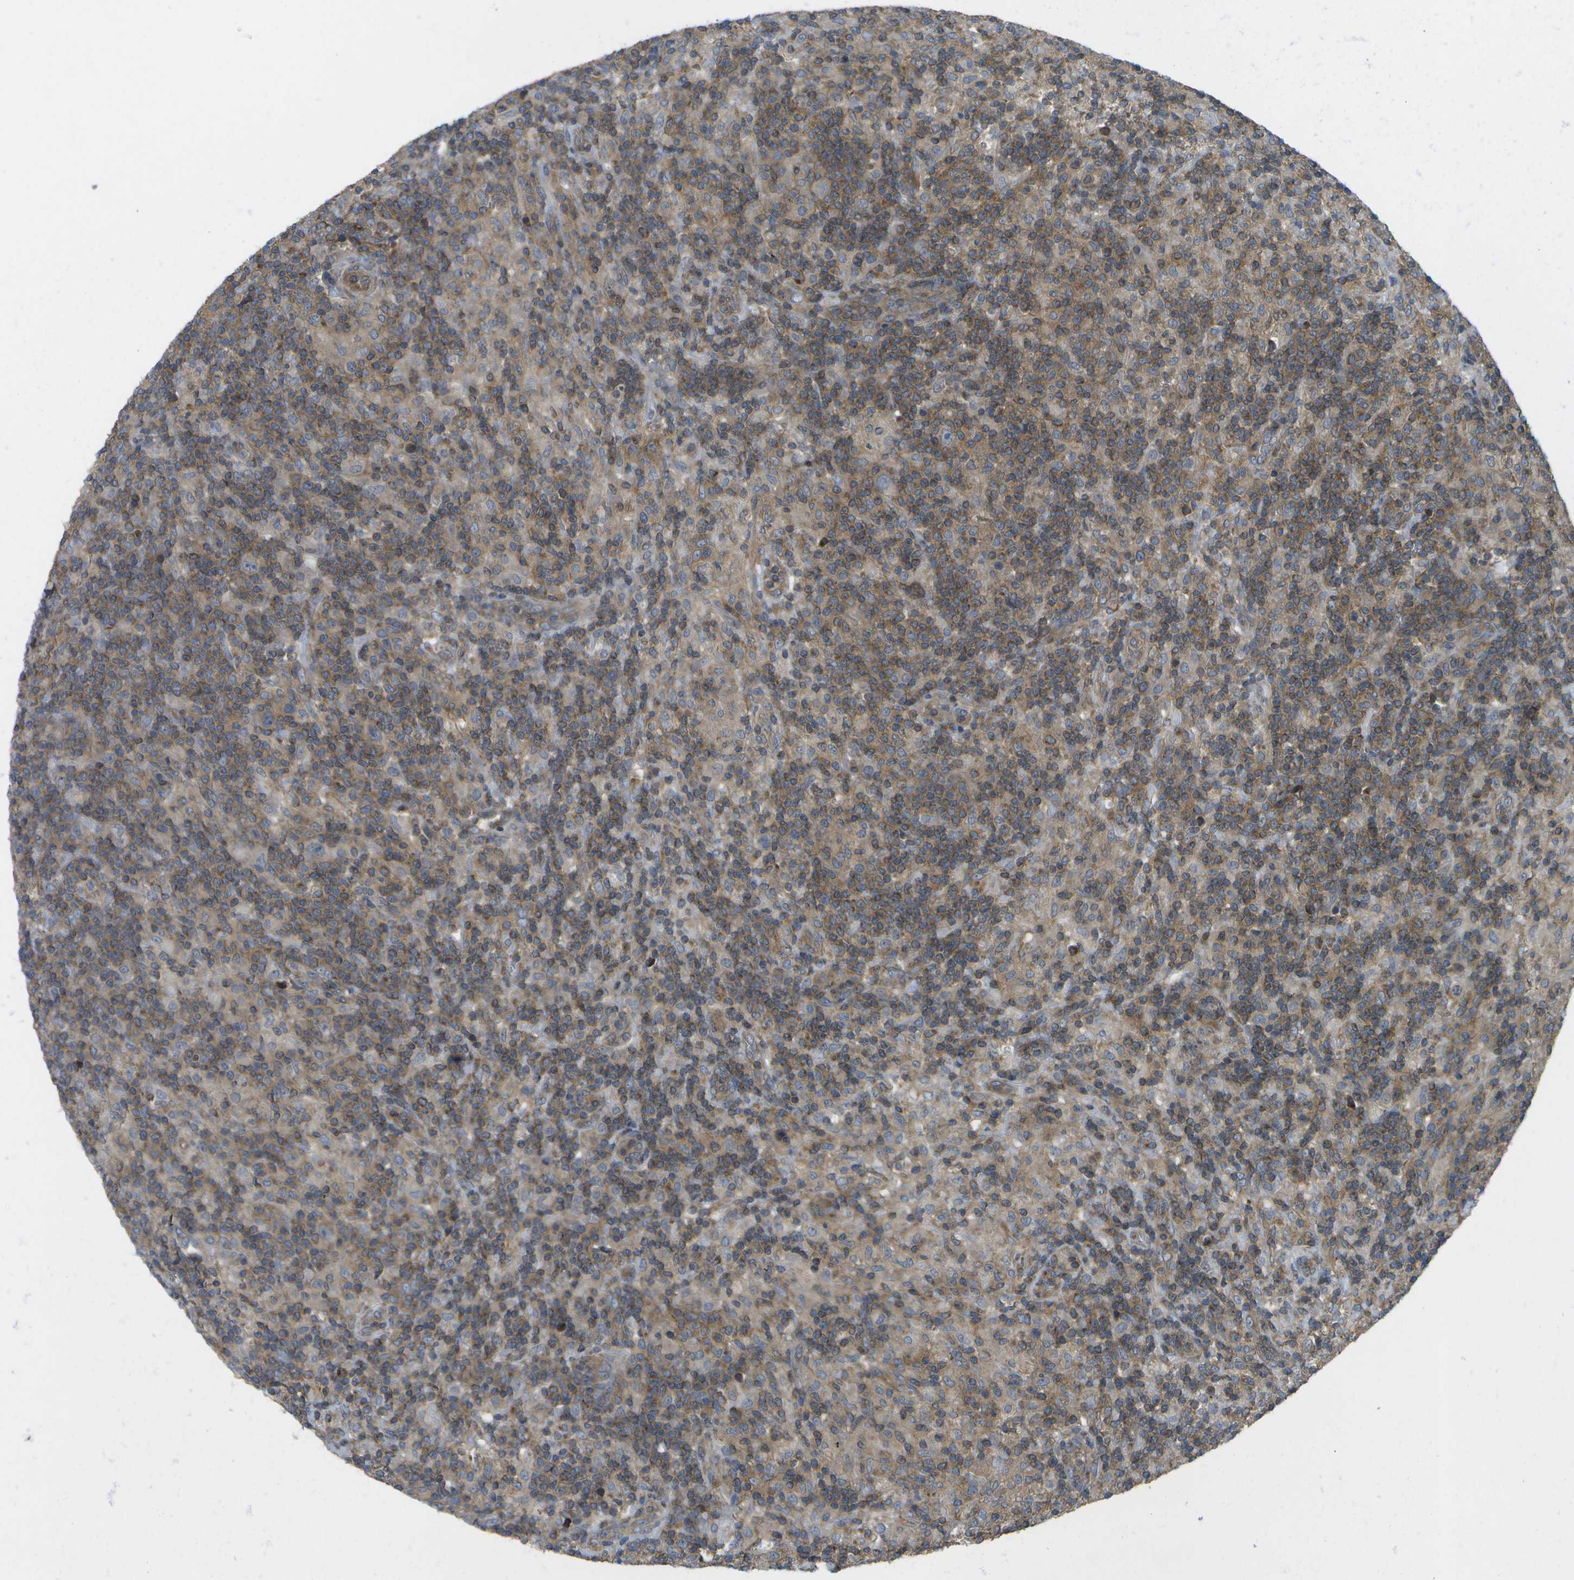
{"staining": {"intensity": "weak", "quantity": "25%-75%", "location": "cytoplasmic/membranous"}, "tissue": "lymphoma", "cell_type": "Tumor cells", "image_type": "cancer", "snomed": [{"axis": "morphology", "description": "Hodgkin's disease, NOS"}, {"axis": "topography", "description": "Lymph node"}], "caption": "Protein expression by immunohistochemistry reveals weak cytoplasmic/membranous positivity in approximately 25%-75% of tumor cells in lymphoma.", "gene": "DPM3", "patient": {"sex": "male", "age": 70}}